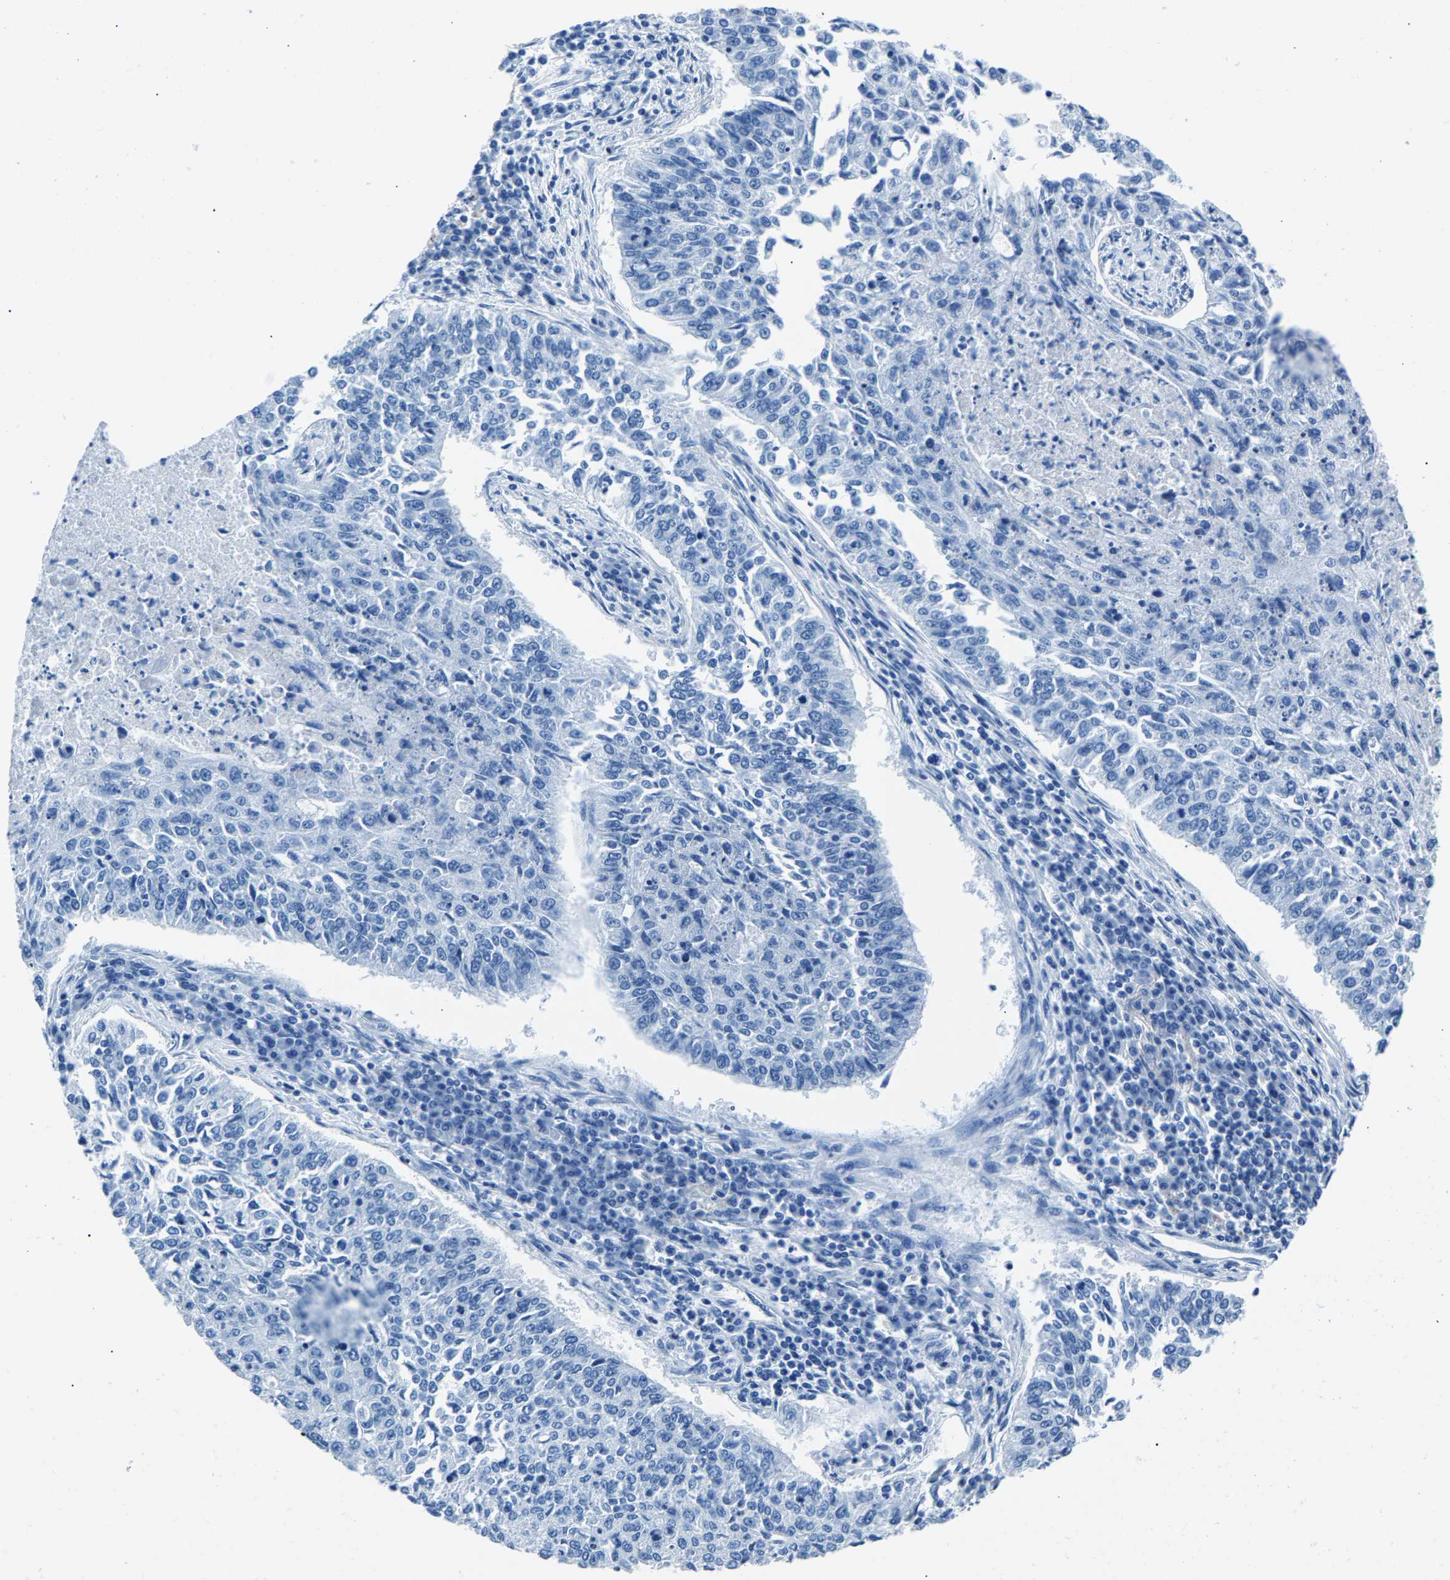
{"staining": {"intensity": "negative", "quantity": "none", "location": "none"}, "tissue": "lung cancer", "cell_type": "Tumor cells", "image_type": "cancer", "snomed": [{"axis": "morphology", "description": "Normal tissue, NOS"}, {"axis": "morphology", "description": "Squamous cell carcinoma, NOS"}, {"axis": "topography", "description": "Cartilage tissue"}, {"axis": "topography", "description": "Bronchus"}, {"axis": "topography", "description": "Lung"}], "caption": "The immunohistochemistry histopathology image has no significant positivity in tumor cells of lung squamous cell carcinoma tissue.", "gene": "CPS1", "patient": {"sex": "female", "age": 49}}